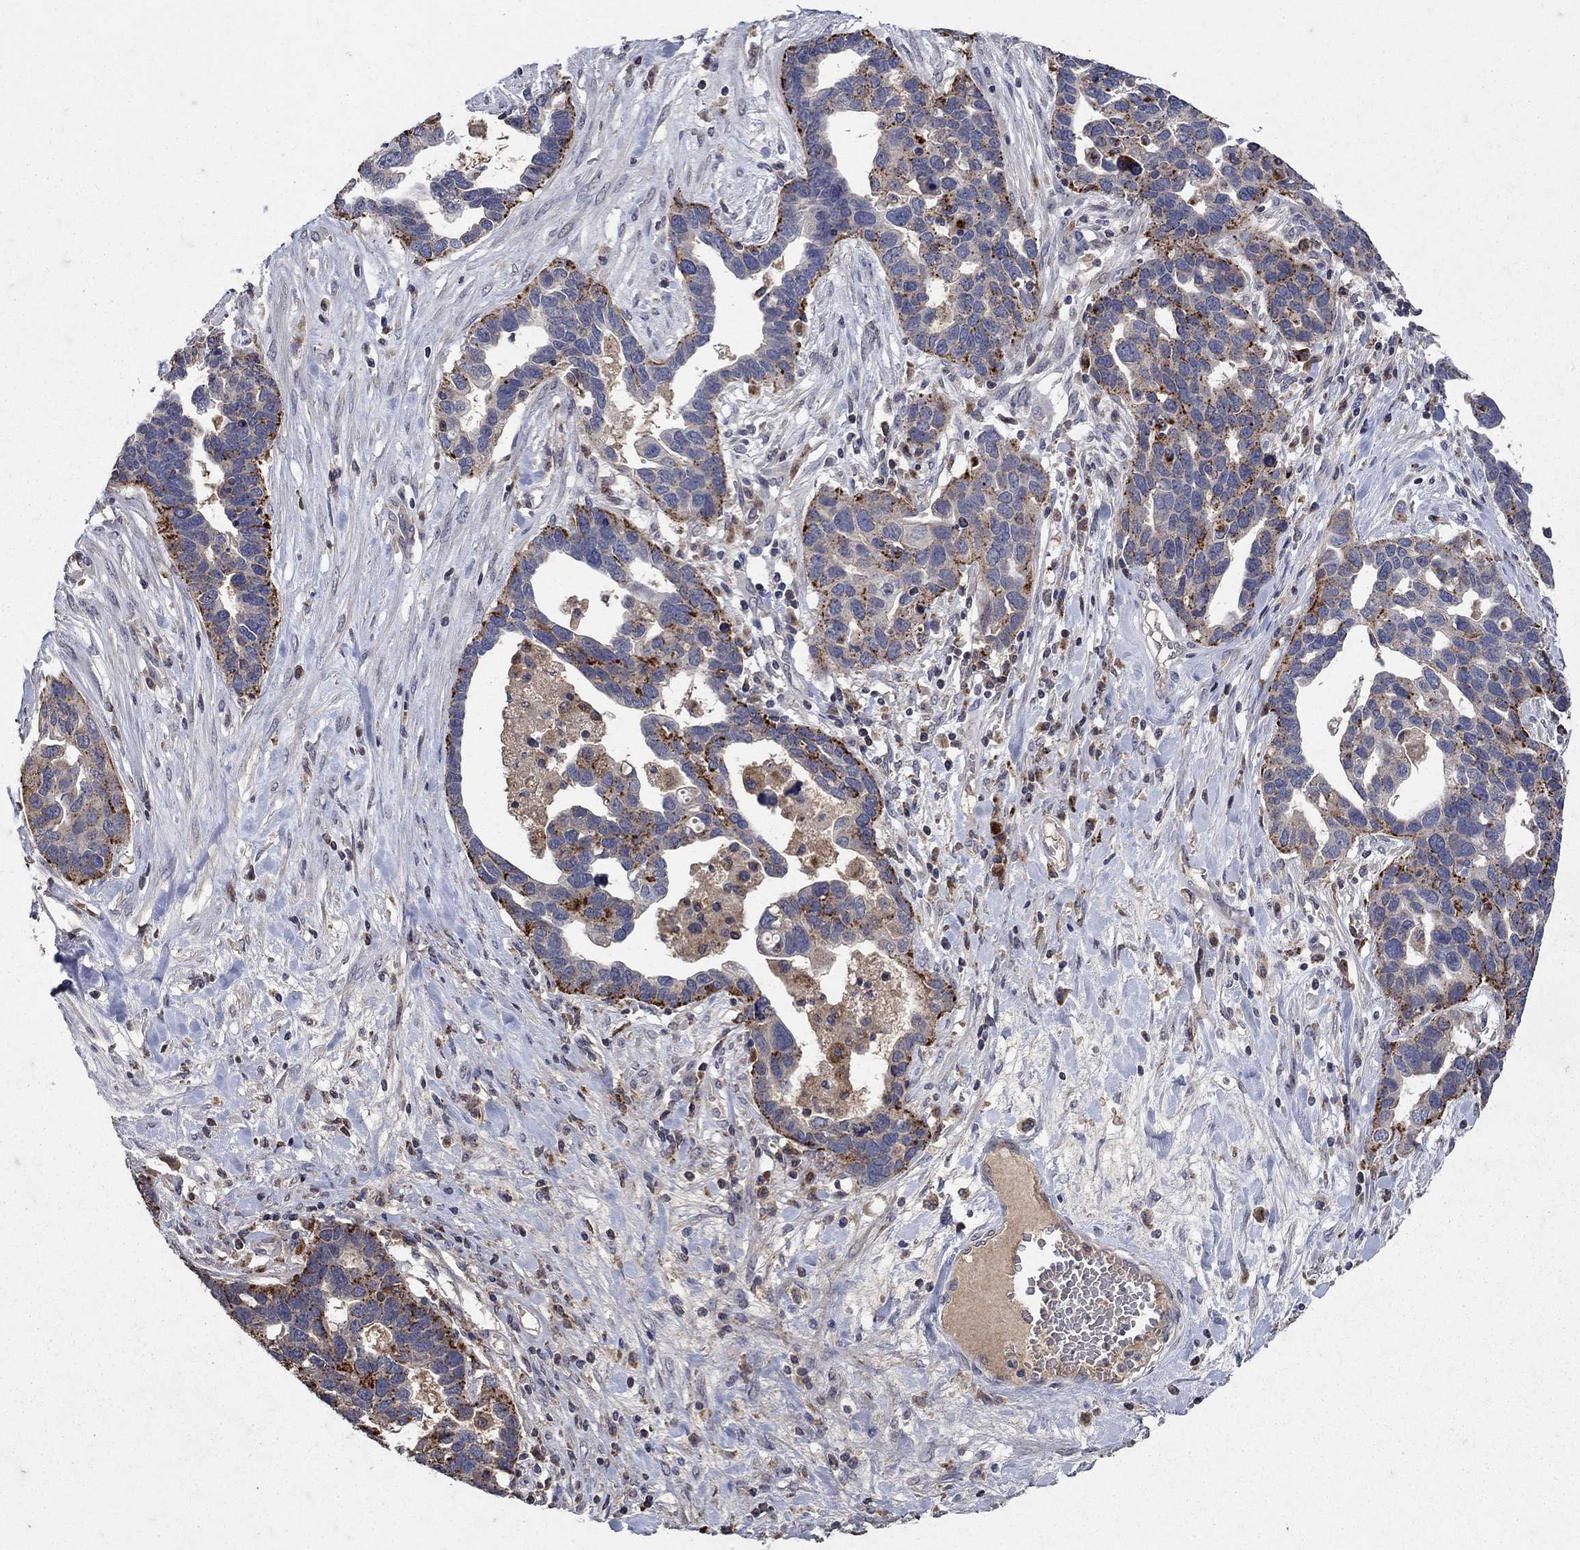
{"staining": {"intensity": "strong", "quantity": "<25%", "location": "cytoplasmic/membranous"}, "tissue": "ovarian cancer", "cell_type": "Tumor cells", "image_type": "cancer", "snomed": [{"axis": "morphology", "description": "Cystadenocarcinoma, serous, NOS"}, {"axis": "topography", "description": "Ovary"}], "caption": "Human ovarian cancer (serous cystadenocarcinoma) stained with a protein marker displays strong staining in tumor cells.", "gene": "NPC2", "patient": {"sex": "female", "age": 54}}